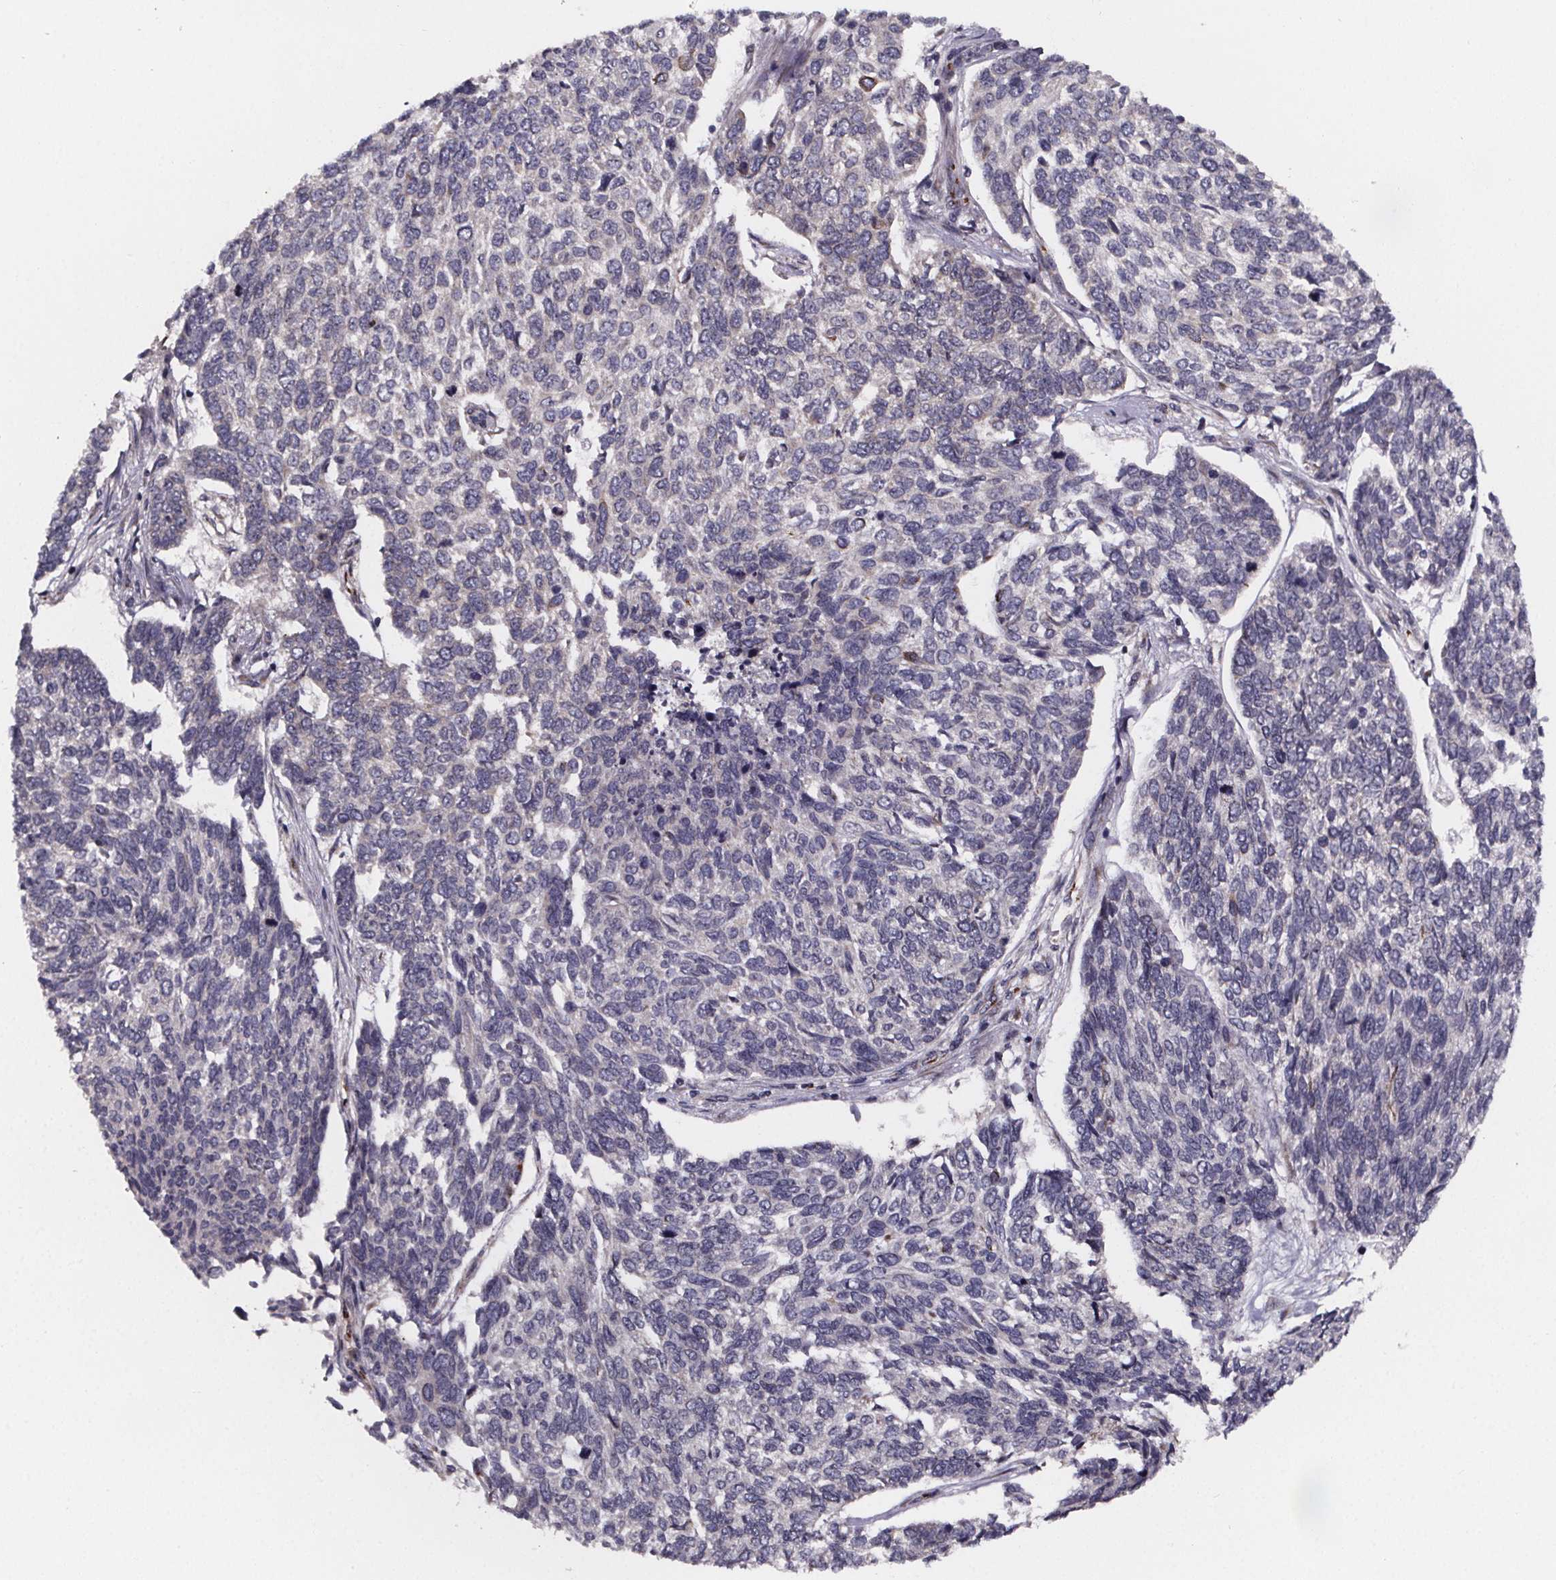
{"staining": {"intensity": "negative", "quantity": "none", "location": "none"}, "tissue": "skin cancer", "cell_type": "Tumor cells", "image_type": "cancer", "snomed": [{"axis": "morphology", "description": "Basal cell carcinoma"}, {"axis": "topography", "description": "Skin"}], "caption": "The image shows no staining of tumor cells in skin cancer (basal cell carcinoma).", "gene": "NDST1", "patient": {"sex": "female", "age": 65}}